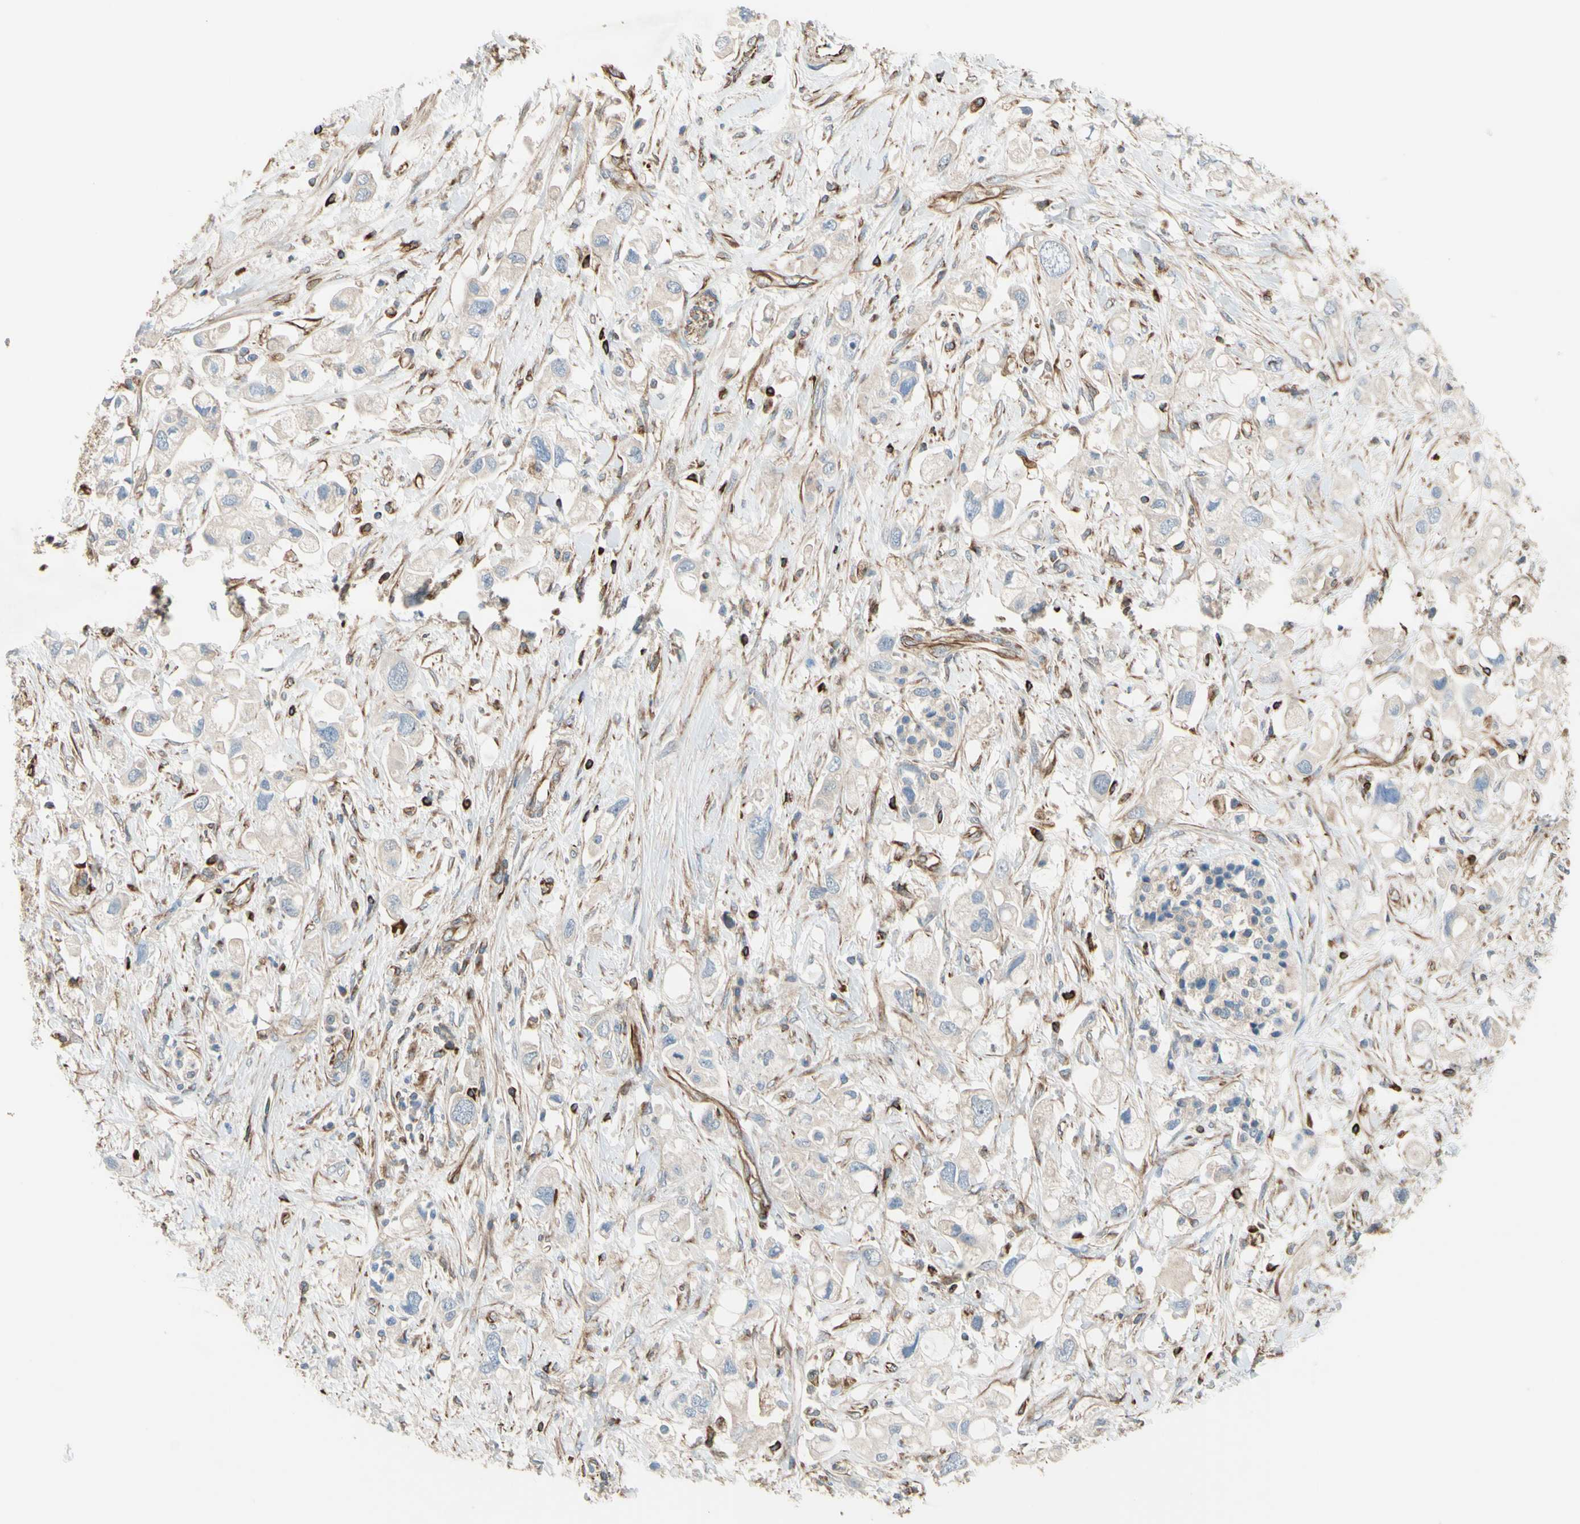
{"staining": {"intensity": "negative", "quantity": "none", "location": "none"}, "tissue": "pancreatic cancer", "cell_type": "Tumor cells", "image_type": "cancer", "snomed": [{"axis": "morphology", "description": "Adenocarcinoma, NOS"}, {"axis": "topography", "description": "Pancreas"}], "caption": "Pancreatic cancer (adenocarcinoma) was stained to show a protein in brown. There is no significant expression in tumor cells.", "gene": "TRAF2", "patient": {"sex": "female", "age": 56}}